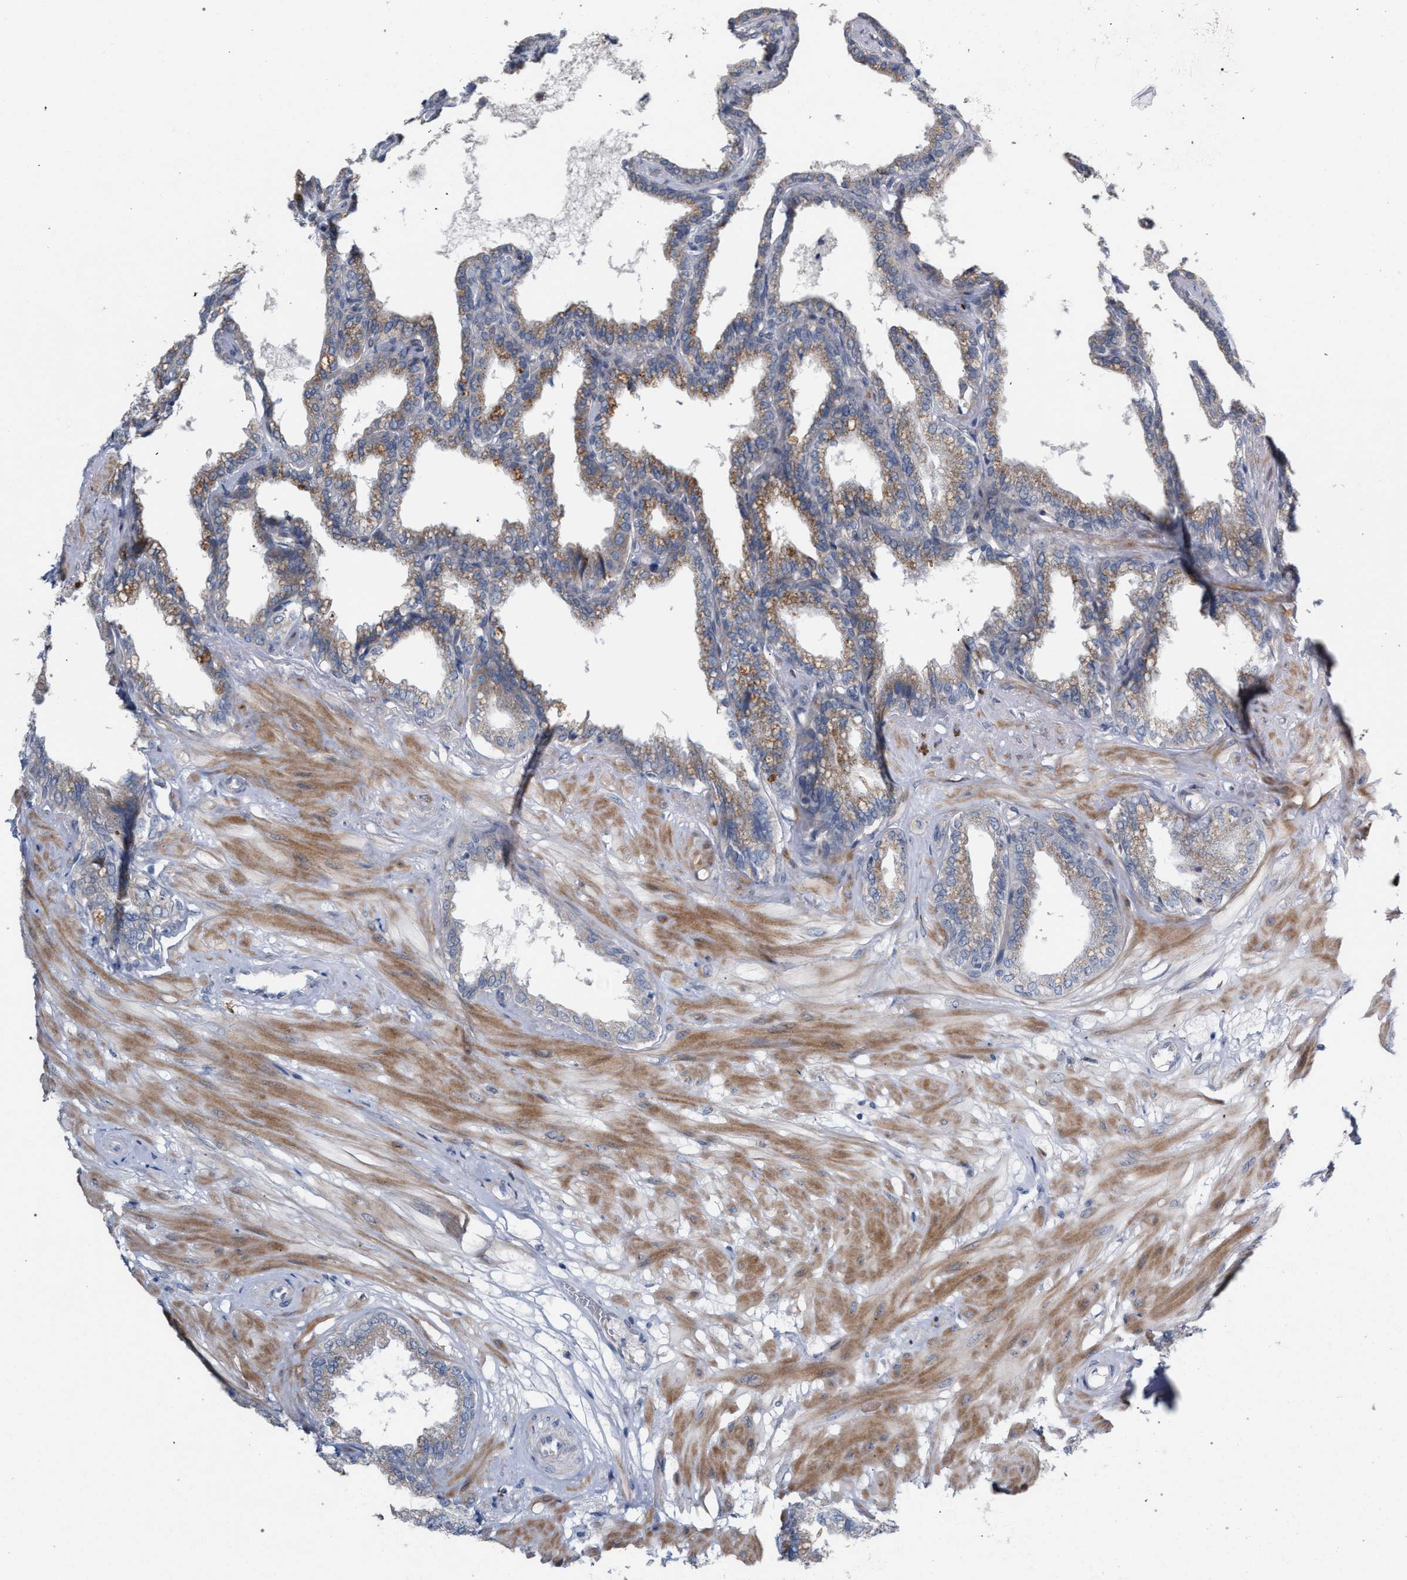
{"staining": {"intensity": "moderate", "quantity": "25%-75%", "location": "cytoplasmic/membranous"}, "tissue": "seminal vesicle", "cell_type": "Glandular cells", "image_type": "normal", "snomed": [{"axis": "morphology", "description": "Normal tissue, NOS"}, {"axis": "topography", "description": "Seminal veicle"}], "caption": "Immunohistochemistry histopathology image of benign seminal vesicle stained for a protein (brown), which demonstrates medium levels of moderate cytoplasmic/membranous positivity in approximately 25%-75% of glandular cells.", "gene": "RNF135", "patient": {"sex": "male", "age": 46}}